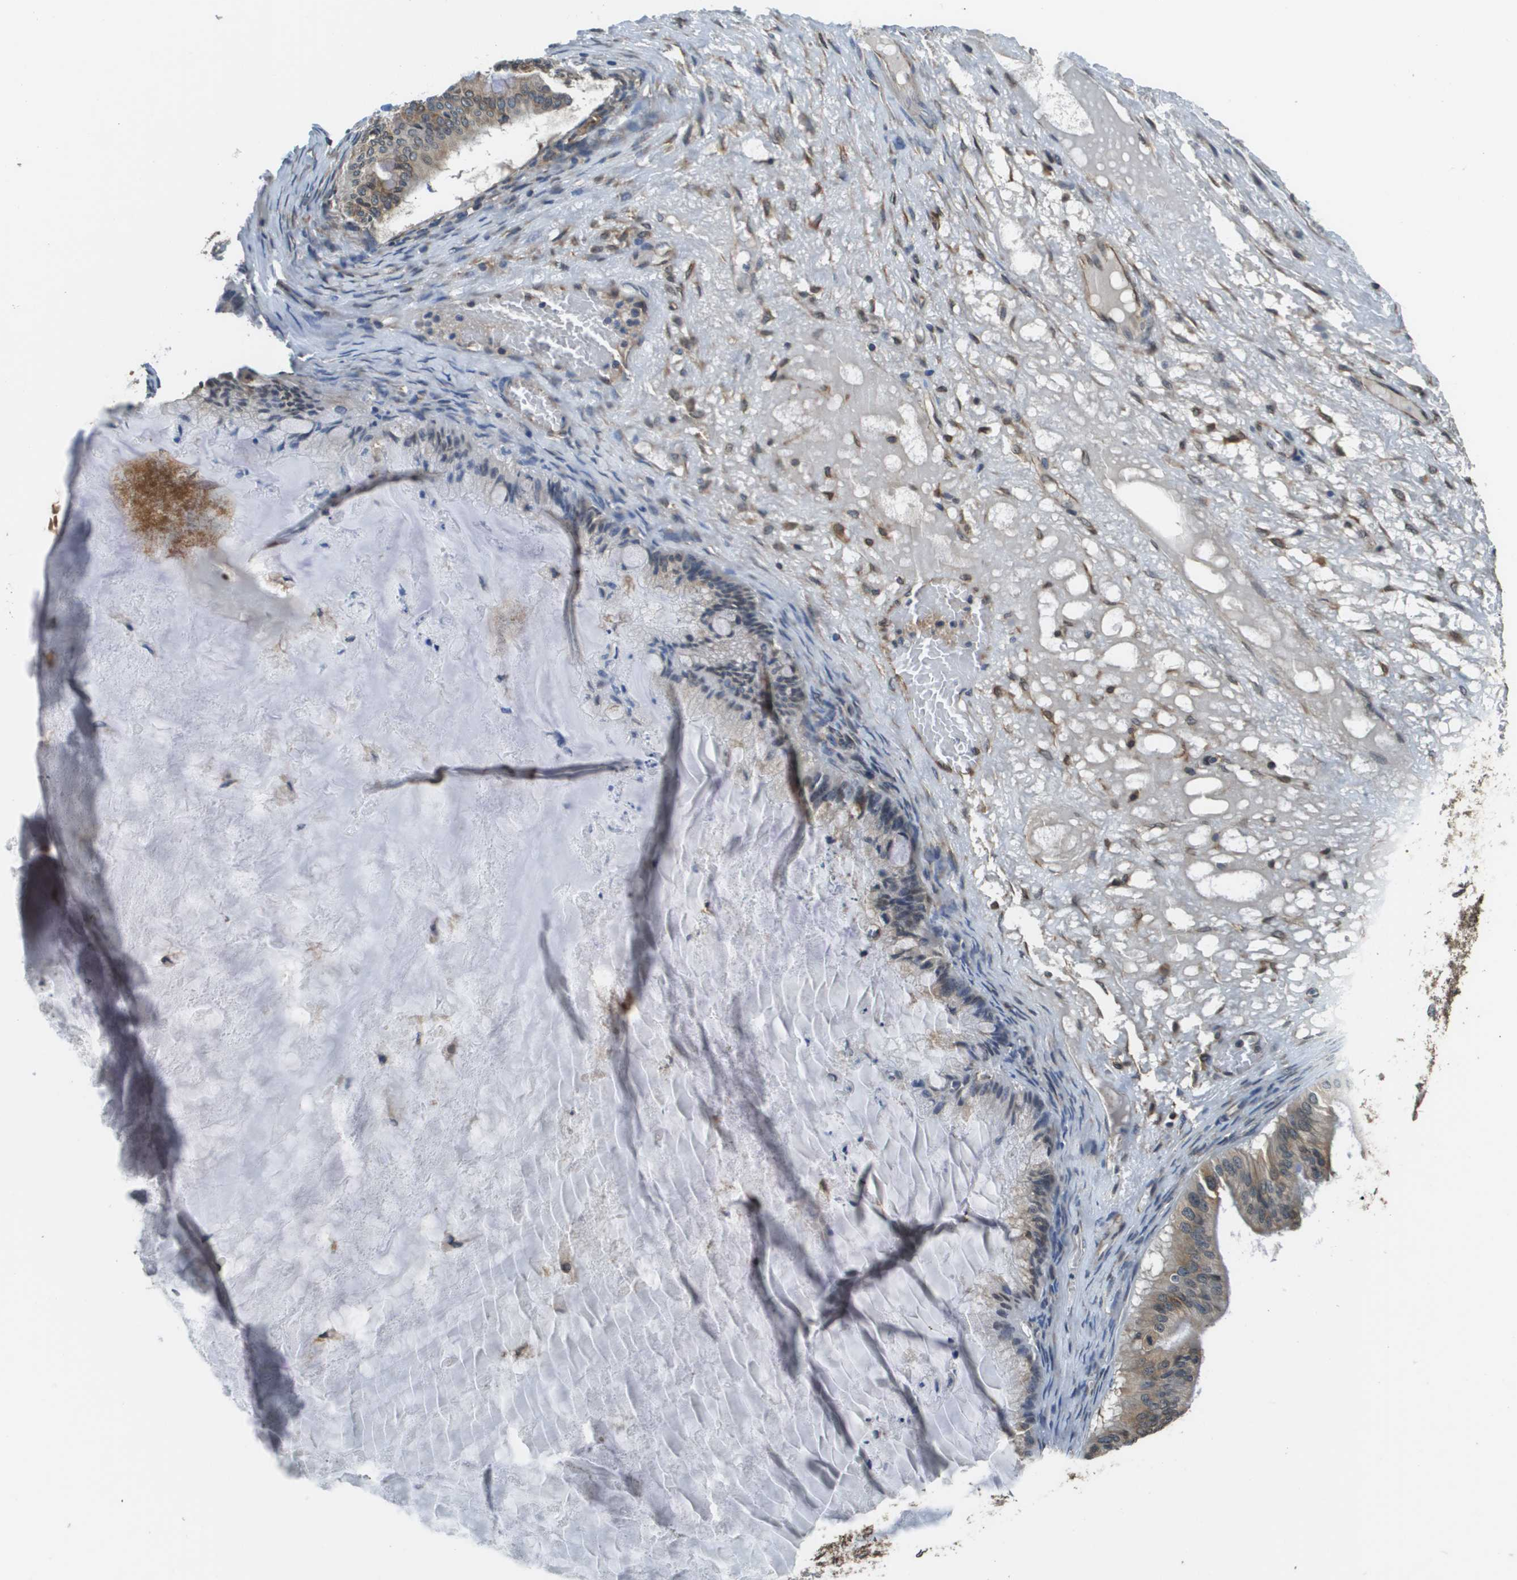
{"staining": {"intensity": "weak", "quantity": "25%-75%", "location": "cytoplasmic/membranous"}, "tissue": "ovarian cancer", "cell_type": "Tumor cells", "image_type": "cancer", "snomed": [{"axis": "morphology", "description": "Cystadenocarcinoma, mucinous, NOS"}, {"axis": "topography", "description": "Ovary"}], "caption": "This is an image of immunohistochemistry (IHC) staining of ovarian mucinous cystadenocarcinoma, which shows weak expression in the cytoplasmic/membranous of tumor cells.", "gene": "SEC62", "patient": {"sex": "female", "age": 57}}